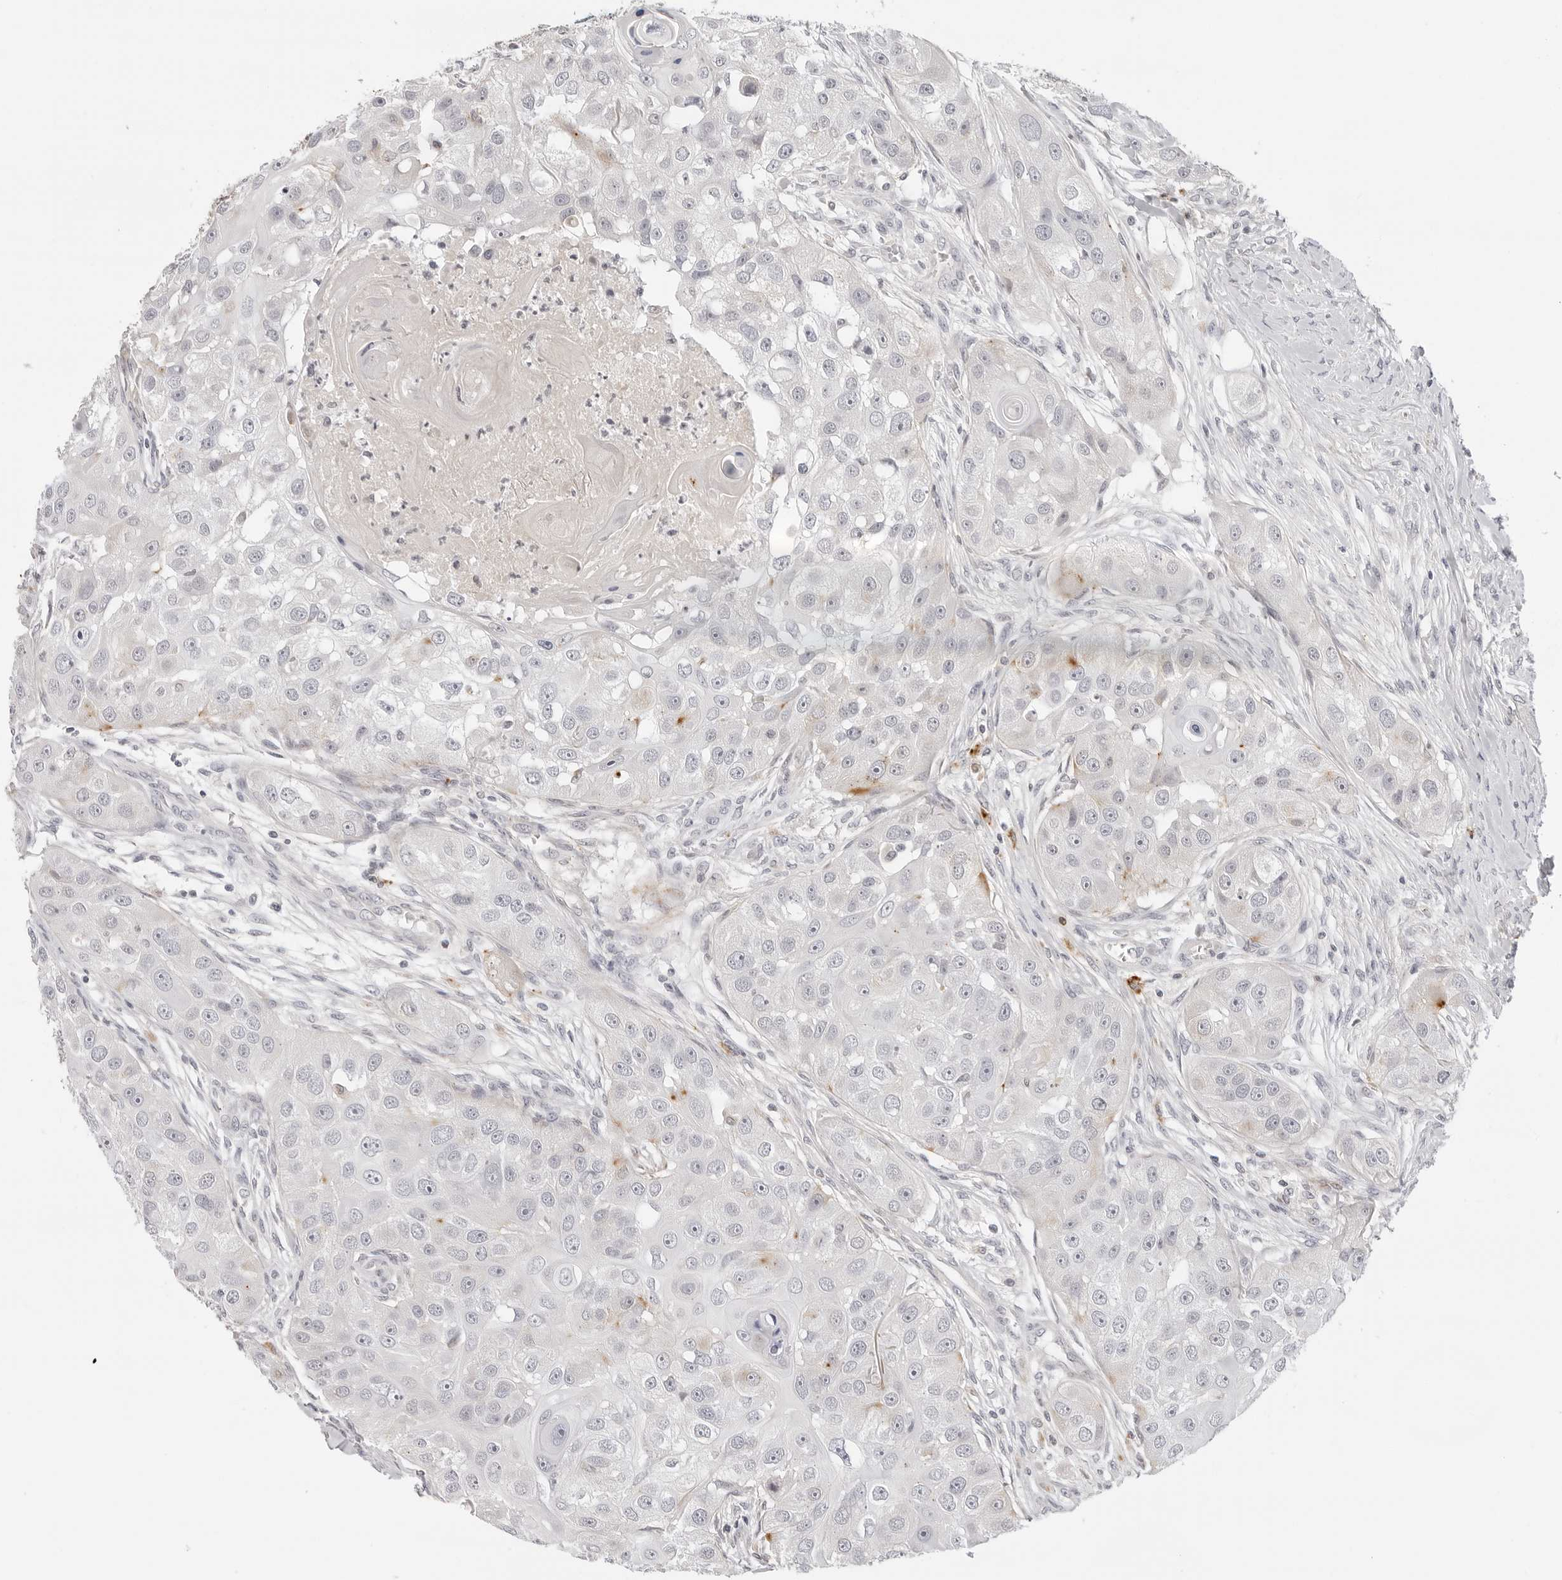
{"staining": {"intensity": "negative", "quantity": "none", "location": "none"}, "tissue": "head and neck cancer", "cell_type": "Tumor cells", "image_type": "cancer", "snomed": [{"axis": "morphology", "description": "Normal tissue, NOS"}, {"axis": "morphology", "description": "Squamous cell carcinoma, NOS"}, {"axis": "topography", "description": "Skeletal muscle"}, {"axis": "topography", "description": "Head-Neck"}], "caption": "DAB (3,3'-diaminobenzidine) immunohistochemical staining of head and neck cancer (squamous cell carcinoma) exhibits no significant positivity in tumor cells.", "gene": "STRADB", "patient": {"sex": "male", "age": 51}}